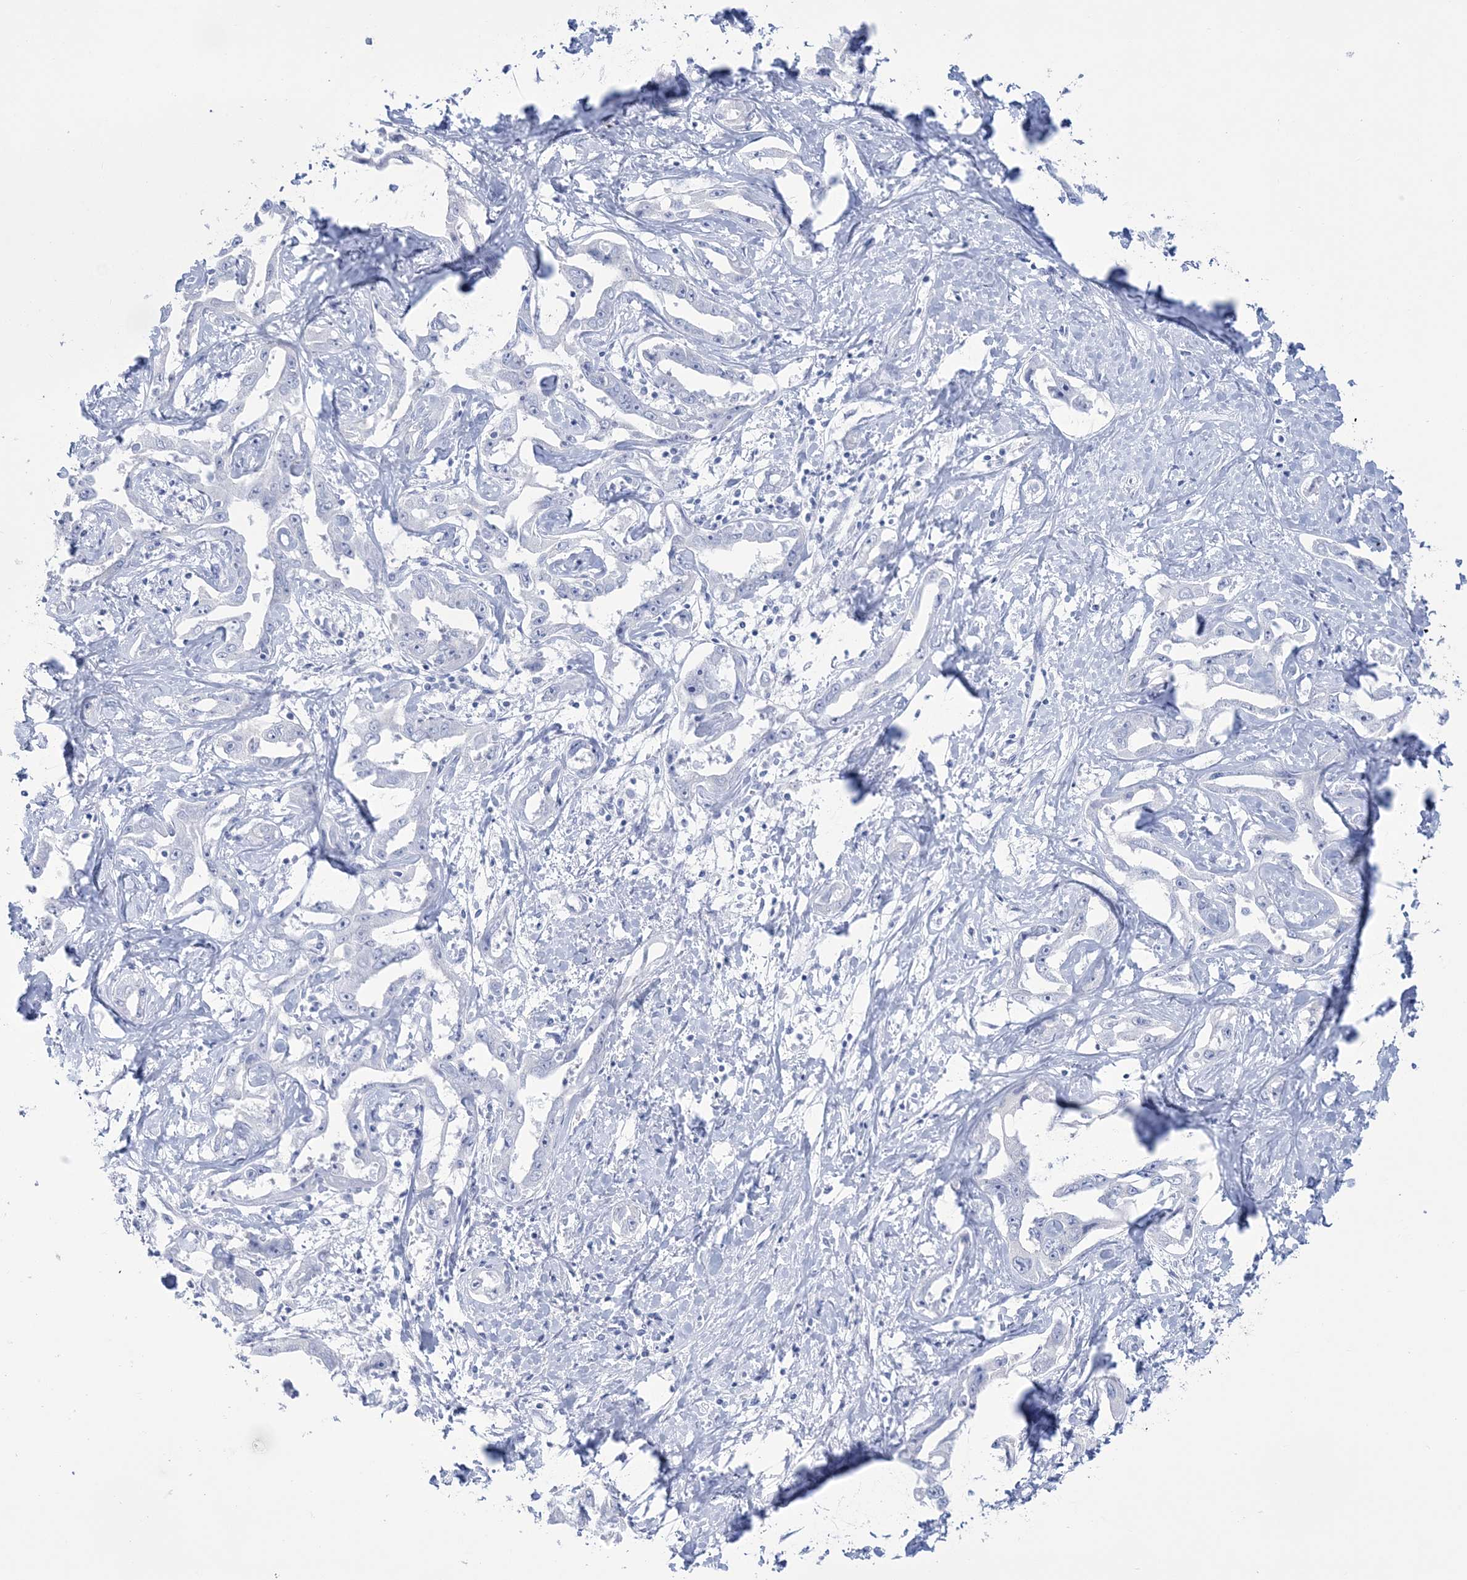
{"staining": {"intensity": "negative", "quantity": "none", "location": "none"}, "tissue": "liver cancer", "cell_type": "Tumor cells", "image_type": "cancer", "snomed": [{"axis": "morphology", "description": "Cholangiocarcinoma"}, {"axis": "topography", "description": "Liver"}], "caption": "The histopathology image demonstrates no significant positivity in tumor cells of liver cancer.", "gene": "RBP2", "patient": {"sex": "male", "age": 59}}